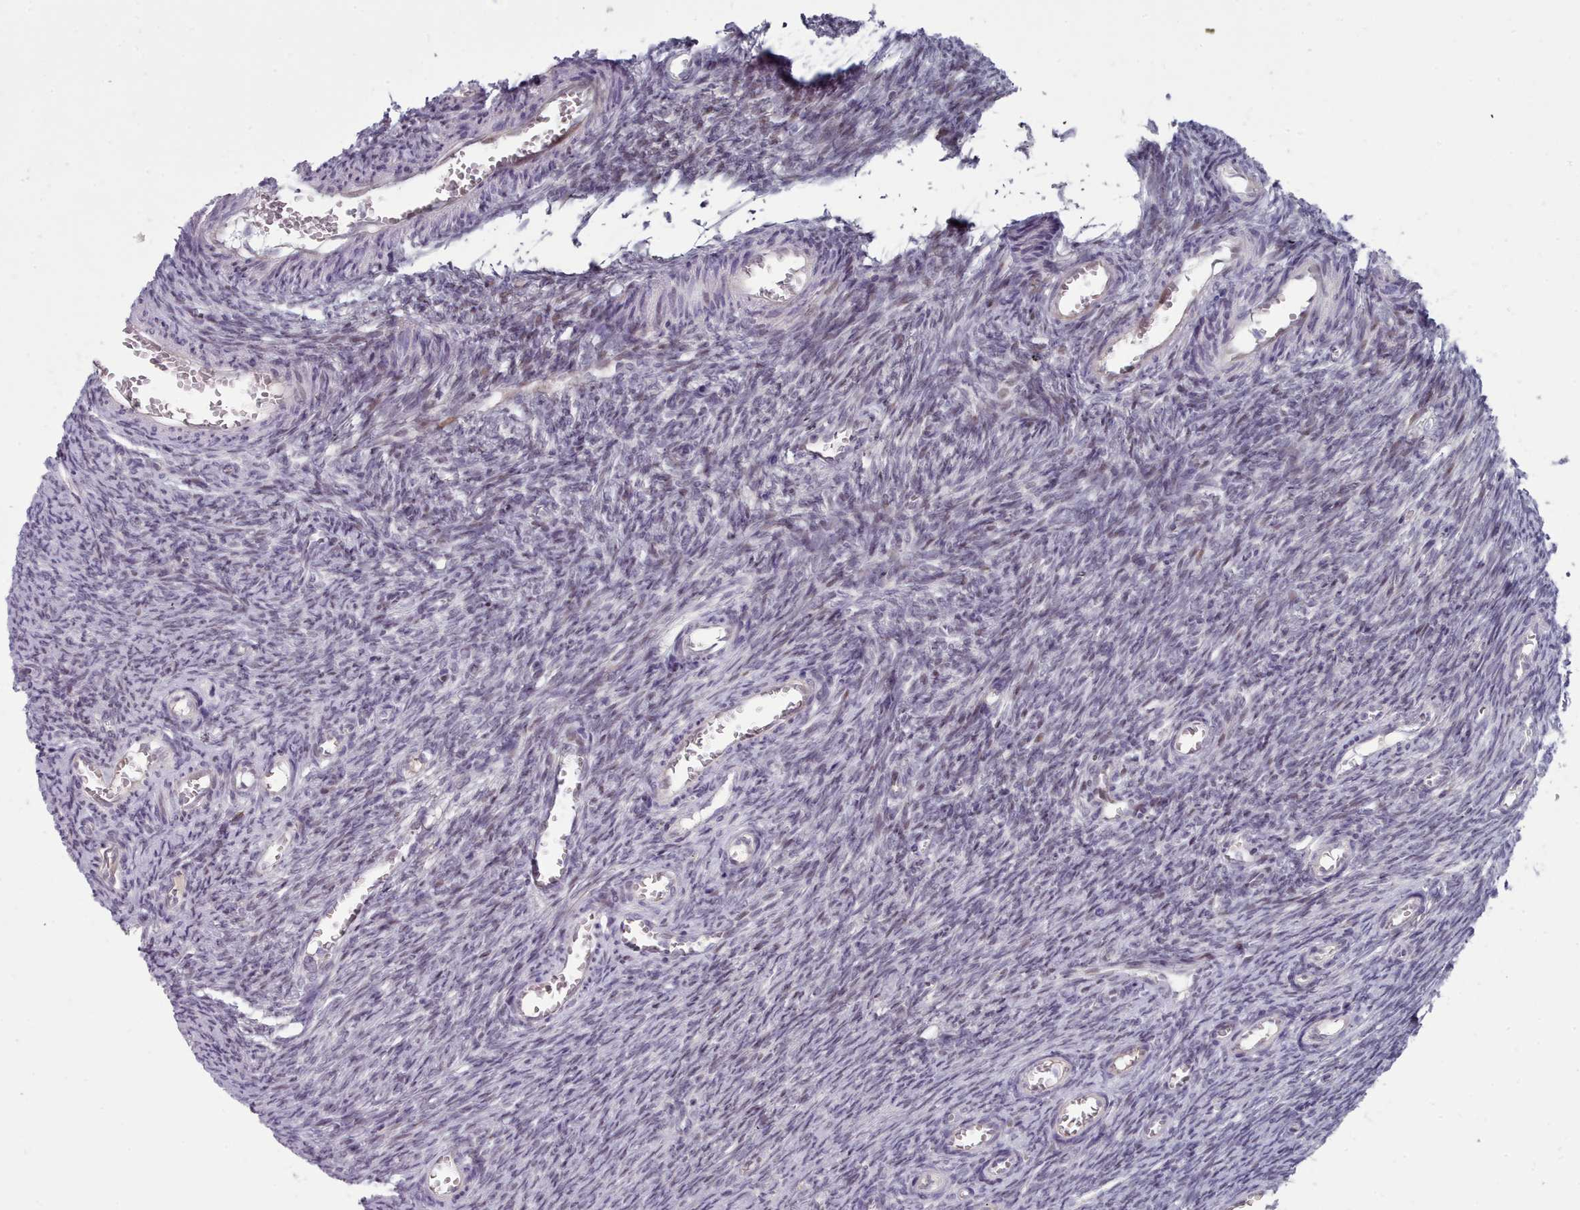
{"staining": {"intensity": "negative", "quantity": "none", "location": "none"}, "tissue": "ovary", "cell_type": "Ovarian stroma cells", "image_type": "normal", "snomed": [{"axis": "morphology", "description": "Normal tissue, NOS"}, {"axis": "topography", "description": "Ovary"}], "caption": "Immunohistochemical staining of unremarkable ovary exhibits no significant positivity in ovarian stroma cells. (Stains: DAB (3,3'-diaminobenzidine) immunohistochemistry with hematoxylin counter stain, Microscopy: brightfield microscopy at high magnification).", "gene": "GINS1", "patient": {"sex": "female", "age": 44}}